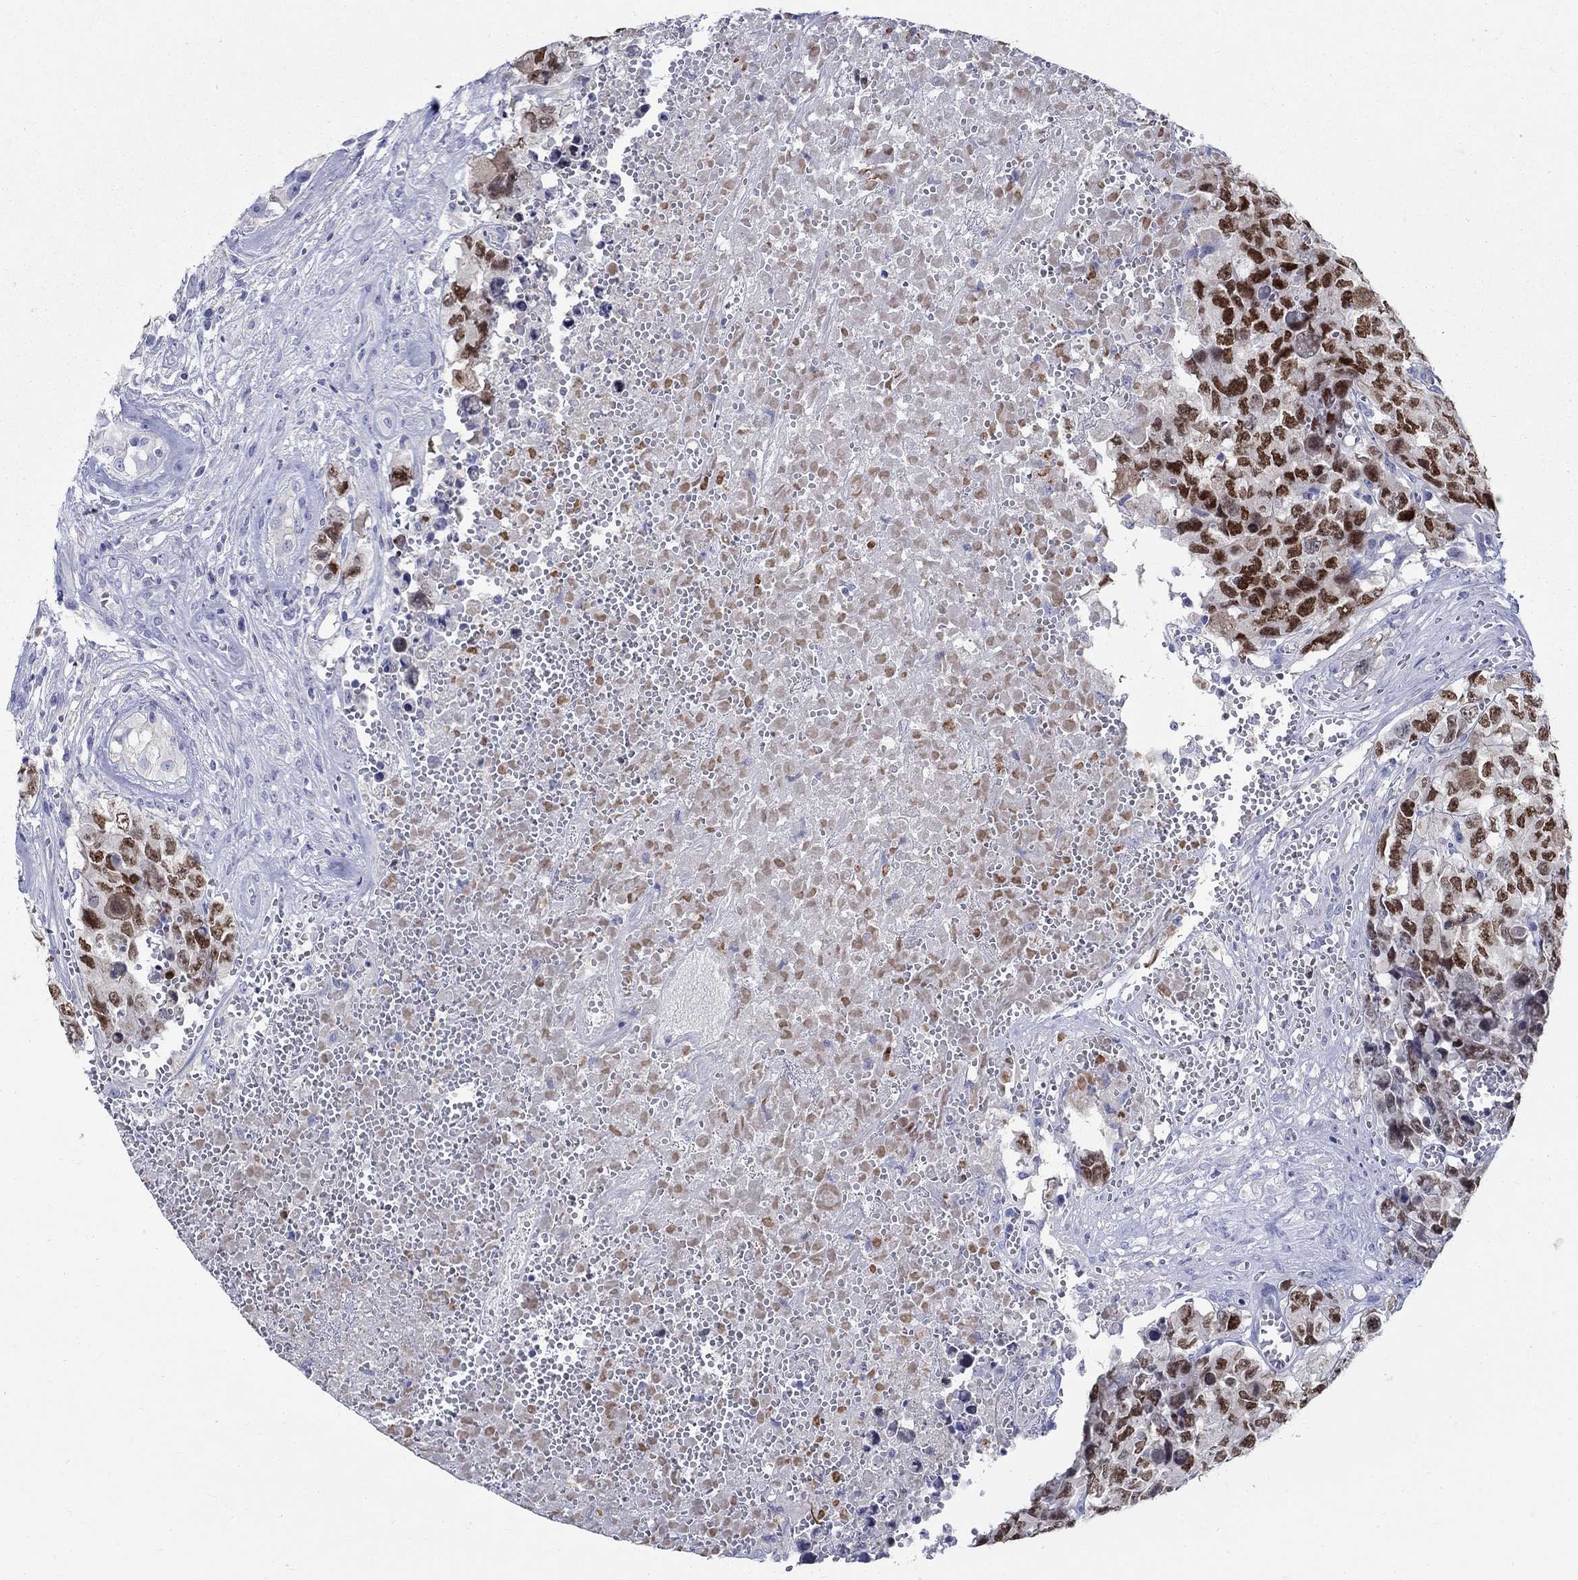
{"staining": {"intensity": "strong", "quantity": "25%-75%", "location": "nuclear"}, "tissue": "testis cancer", "cell_type": "Tumor cells", "image_type": "cancer", "snomed": [{"axis": "morphology", "description": "Carcinoma, Embryonal, NOS"}, {"axis": "topography", "description": "Testis"}], "caption": "IHC histopathology image of neoplastic tissue: embryonal carcinoma (testis) stained using IHC exhibits high levels of strong protein expression localized specifically in the nuclear of tumor cells, appearing as a nuclear brown color.", "gene": "SOX2", "patient": {"sex": "male", "age": 23}}